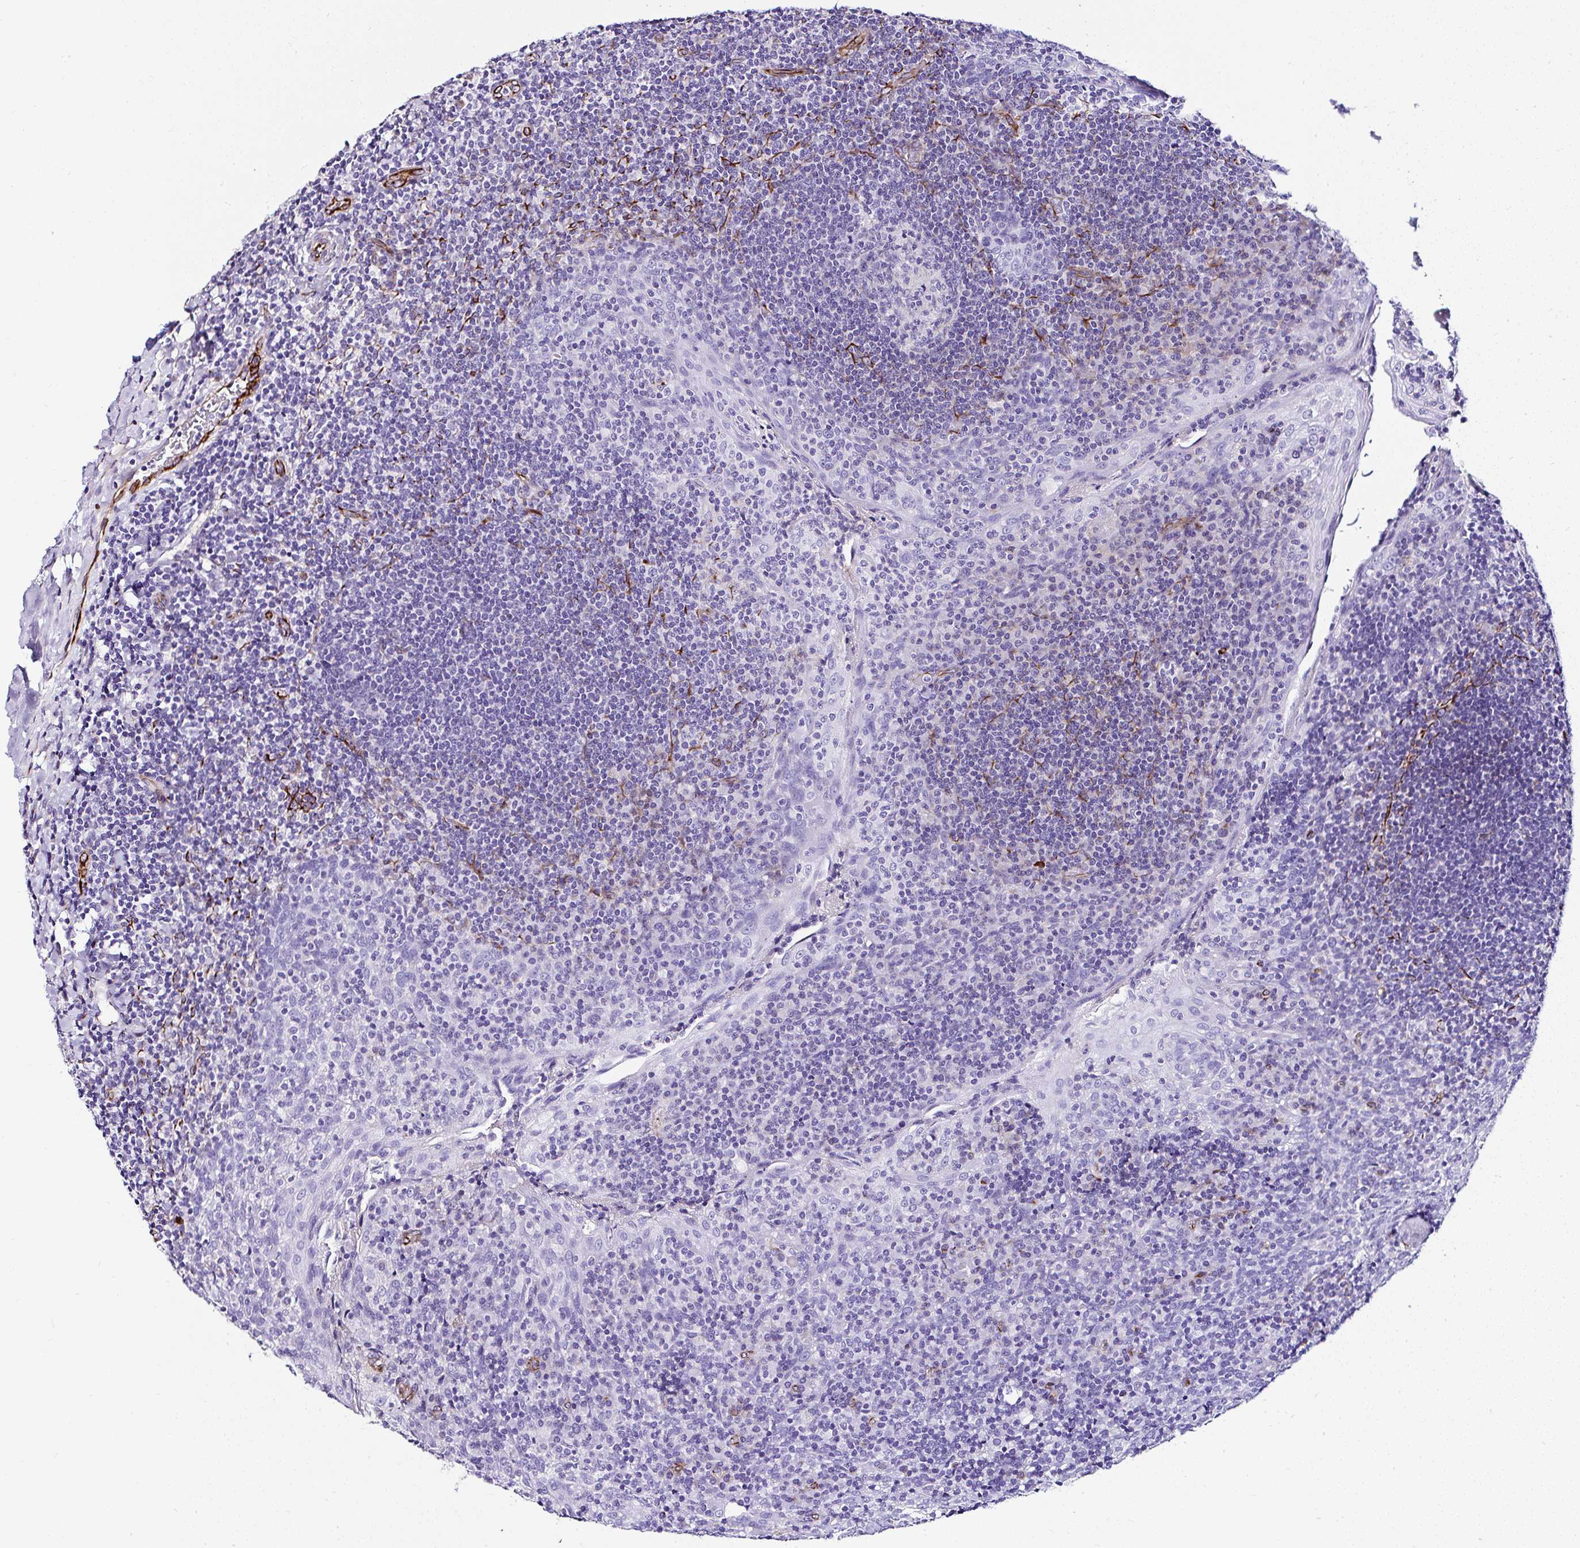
{"staining": {"intensity": "negative", "quantity": "none", "location": "none"}, "tissue": "tonsil", "cell_type": "Germinal center cells", "image_type": "normal", "snomed": [{"axis": "morphology", "description": "Normal tissue, NOS"}, {"axis": "topography", "description": "Tonsil"}], "caption": "This is a photomicrograph of IHC staining of unremarkable tonsil, which shows no positivity in germinal center cells.", "gene": "DEPDC5", "patient": {"sex": "male", "age": 17}}